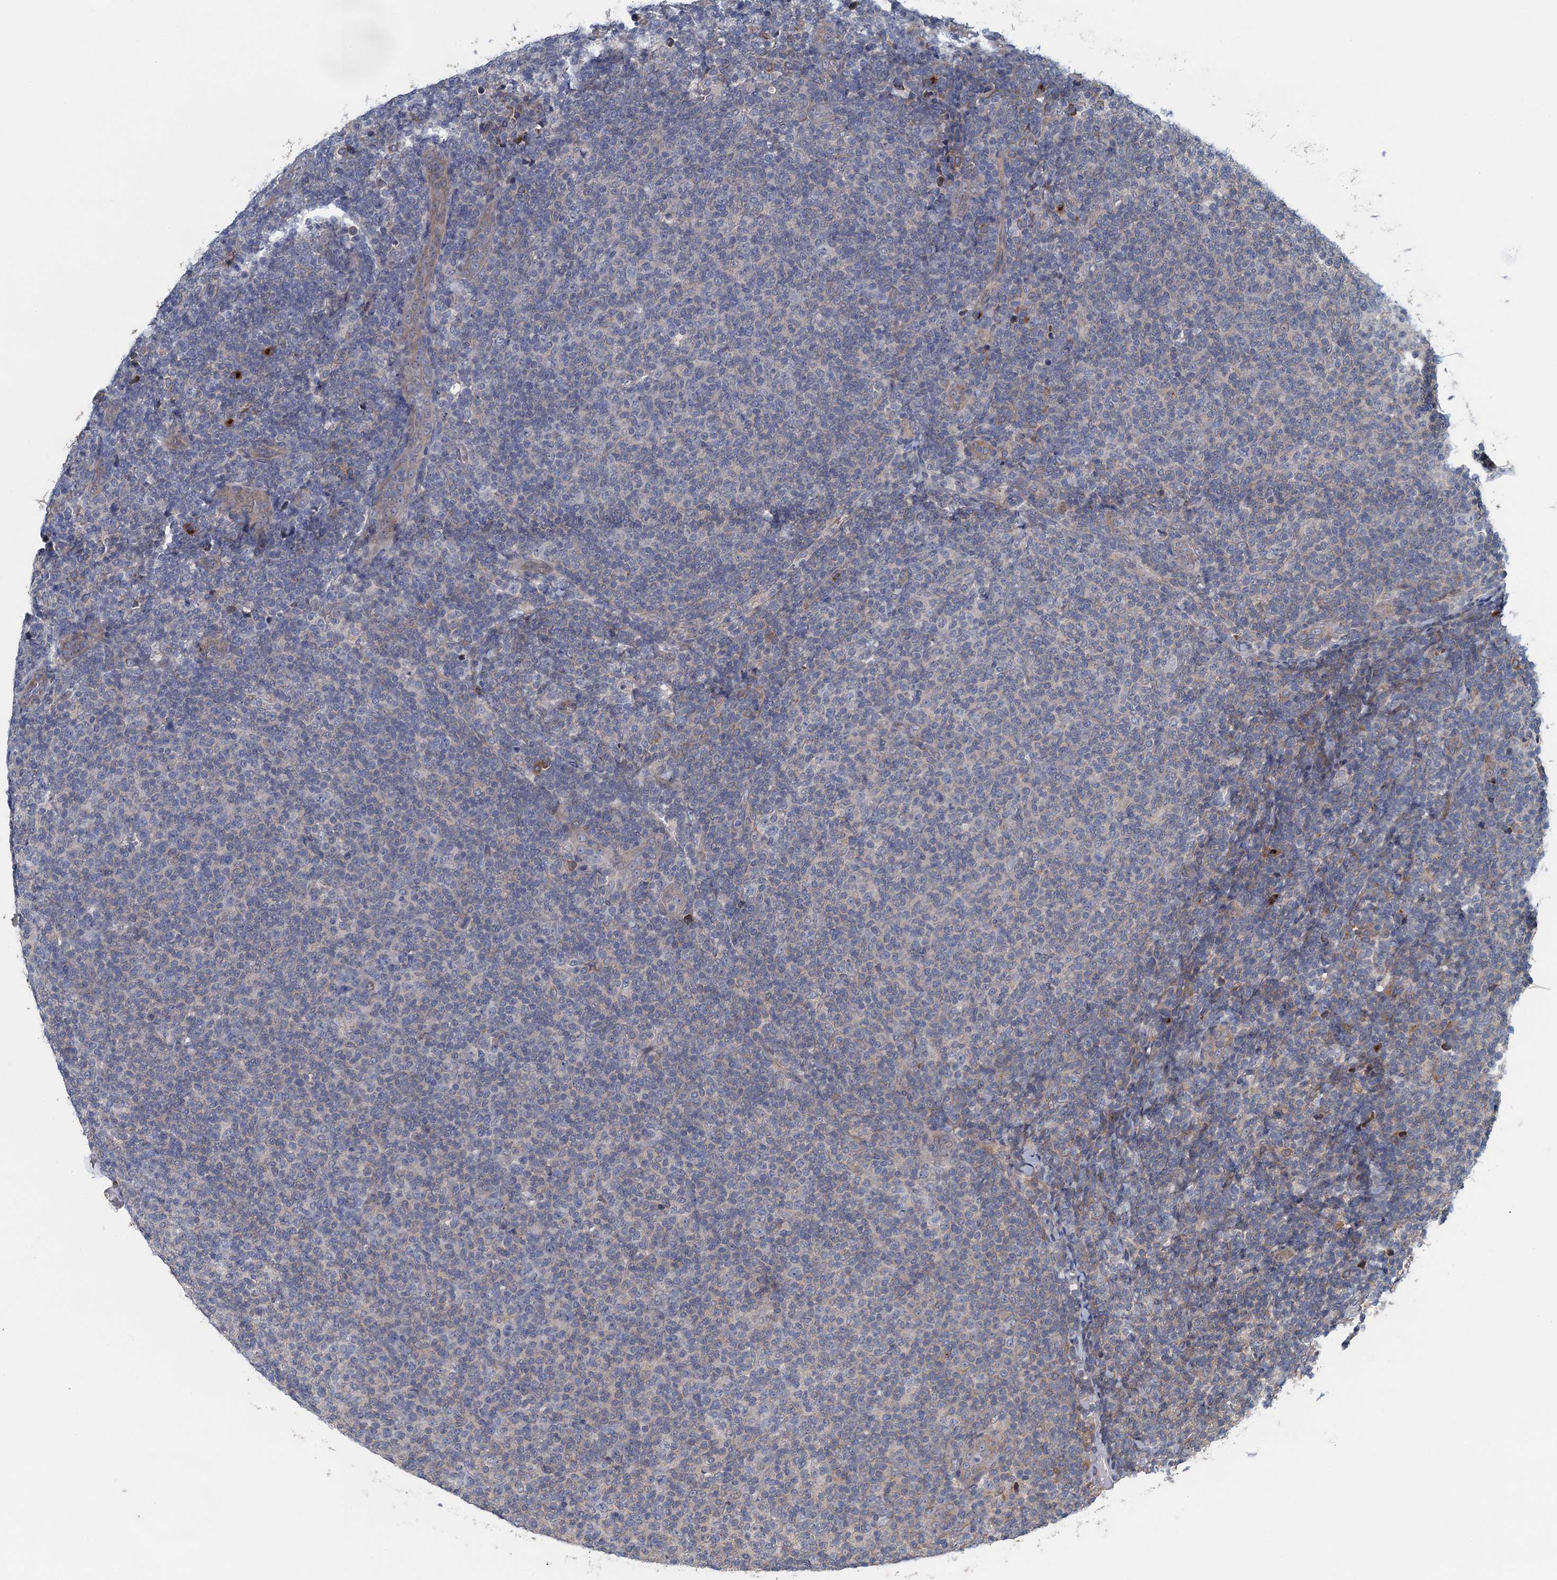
{"staining": {"intensity": "negative", "quantity": "none", "location": "none"}, "tissue": "lymphoma", "cell_type": "Tumor cells", "image_type": "cancer", "snomed": [{"axis": "morphology", "description": "Malignant lymphoma, non-Hodgkin's type, Low grade"}, {"axis": "topography", "description": "Lymph node"}], "caption": "Tumor cells are negative for protein expression in human lymphoma.", "gene": "ALG2", "patient": {"sex": "male", "age": 66}}